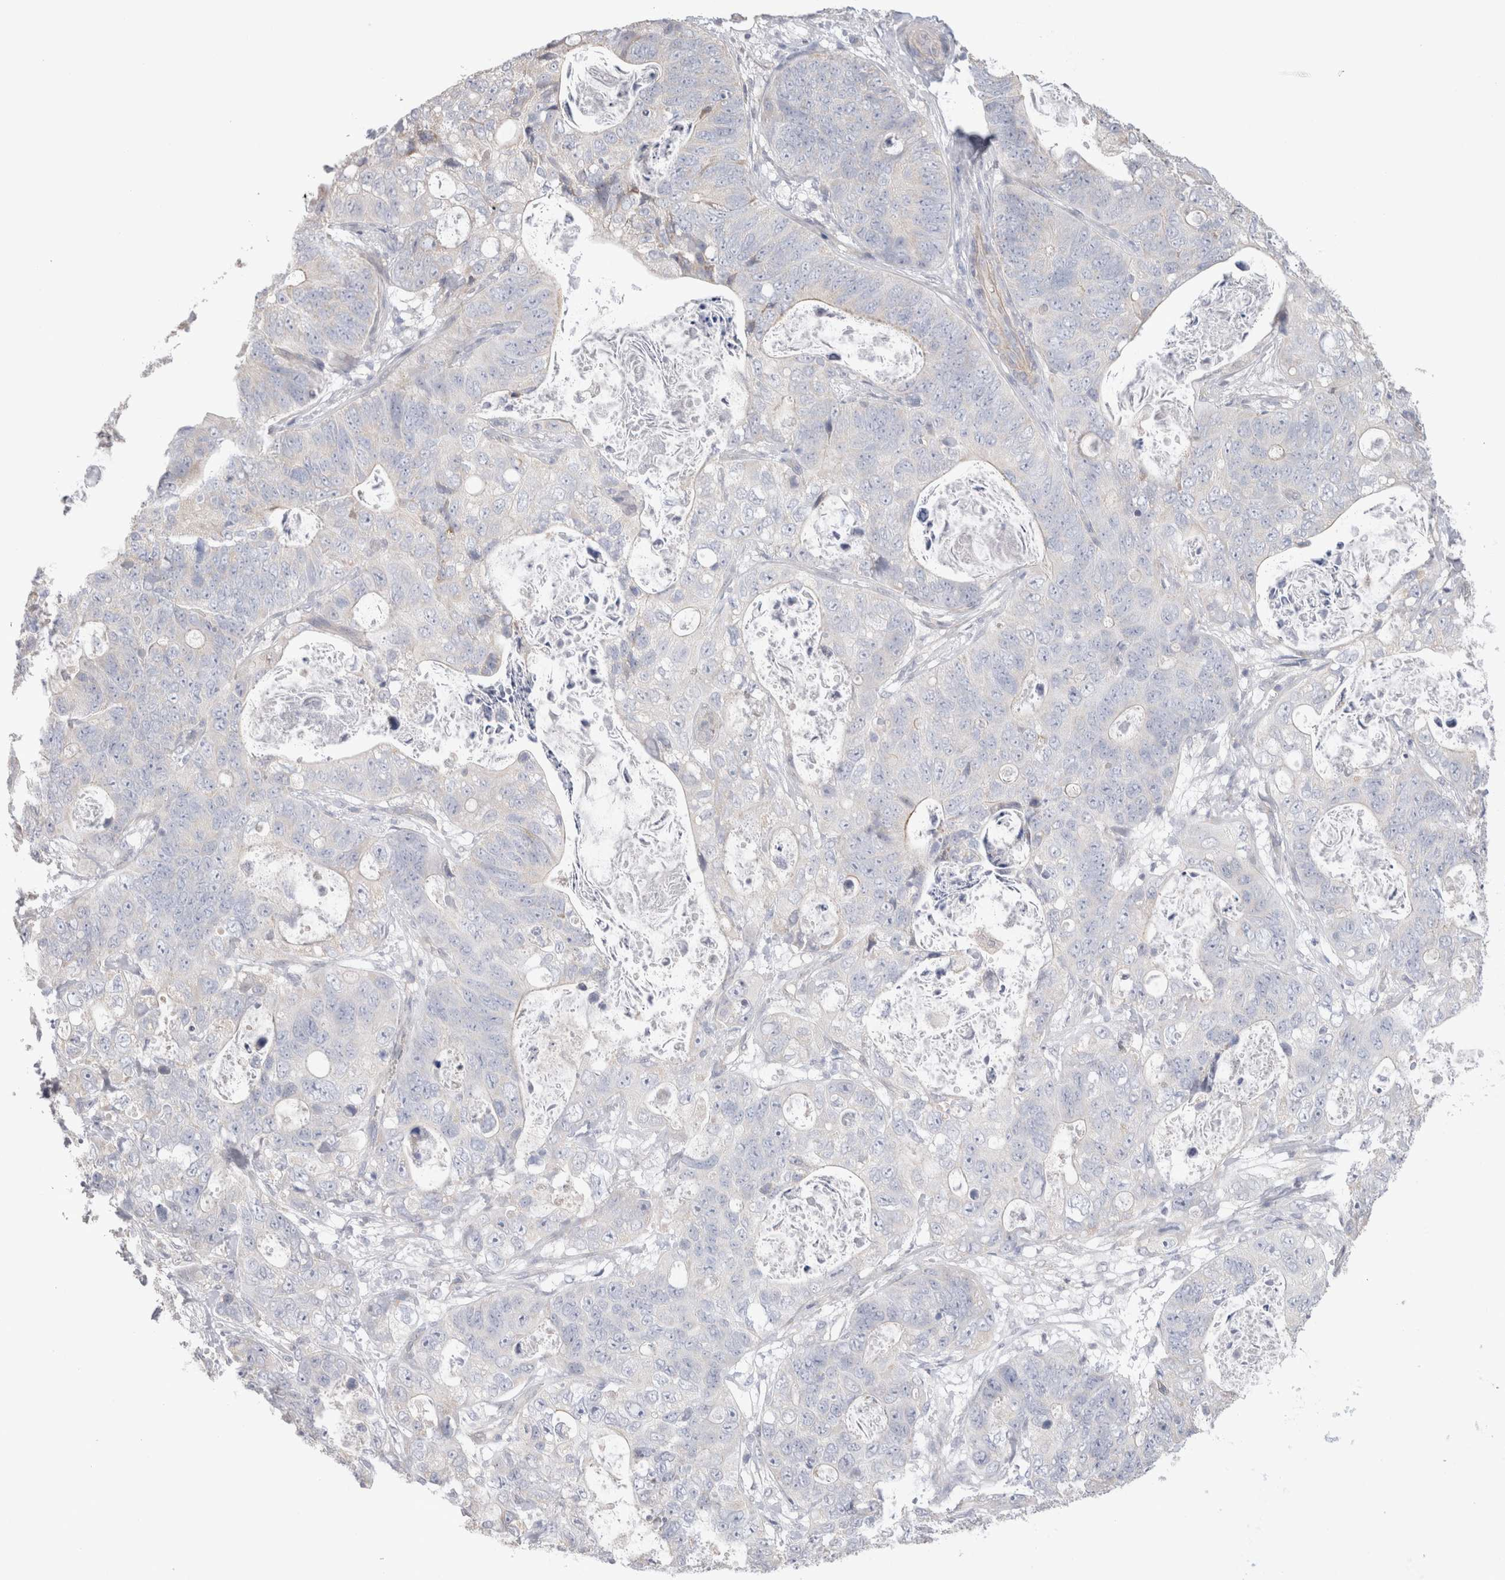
{"staining": {"intensity": "negative", "quantity": "none", "location": "none"}, "tissue": "stomach cancer", "cell_type": "Tumor cells", "image_type": "cancer", "snomed": [{"axis": "morphology", "description": "Normal tissue, NOS"}, {"axis": "morphology", "description": "Adenocarcinoma, NOS"}, {"axis": "topography", "description": "Stomach"}], "caption": "High magnification brightfield microscopy of adenocarcinoma (stomach) stained with DAB (3,3'-diaminobenzidine) (brown) and counterstained with hematoxylin (blue): tumor cells show no significant positivity. (DAB immunohistochemistry (IHC), high magnification).", "gene": "DMD", "patient": {"sex": "female", "age": 89}}